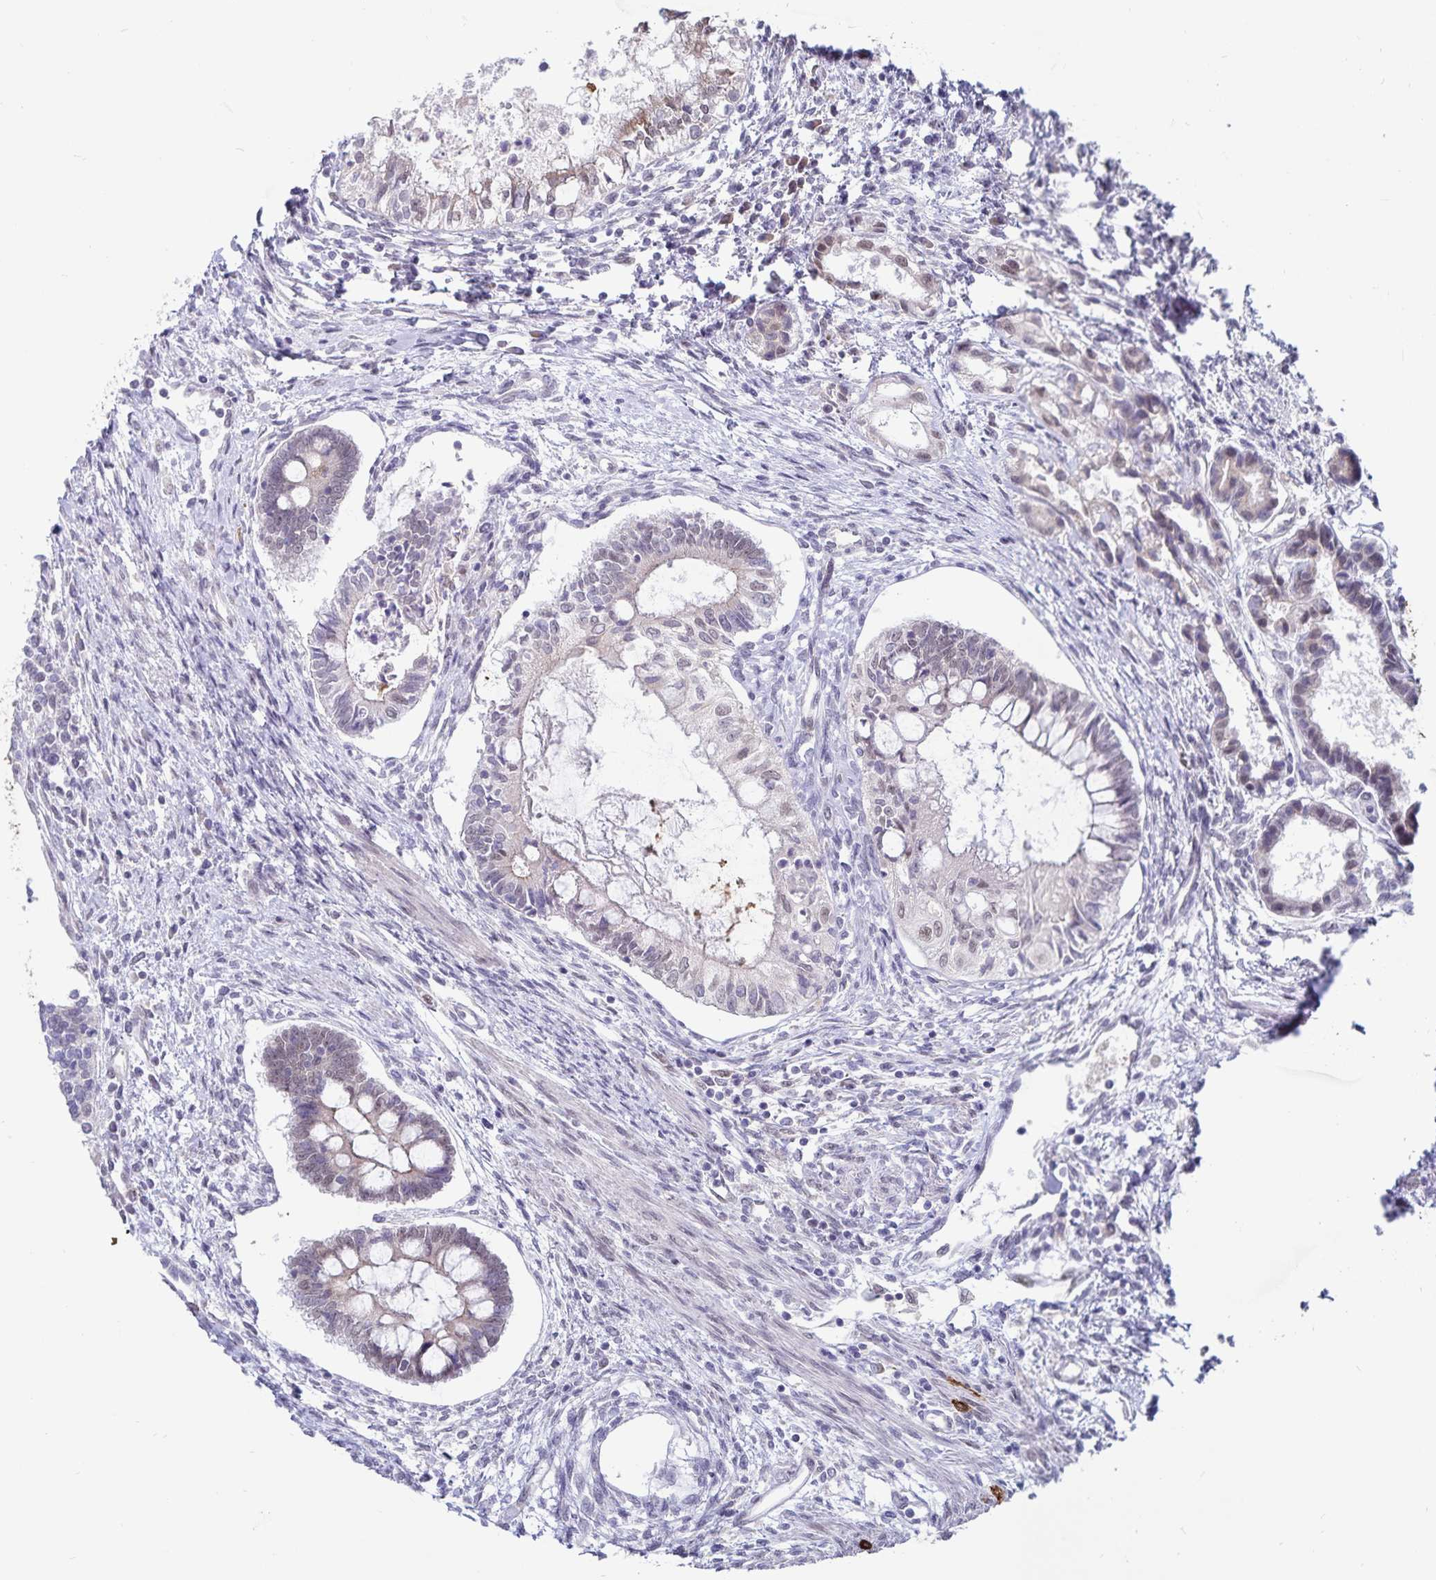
{"staining": {"intensity": "negative", "quantity": "none", "location": "none"}, "tissue": "testis cancer", "cell_type": "Tumor cells", "image_type": "cancer", "snomed": [{"axis": "morphology", "description": "Carcinoma, Embryonal, NOS"}, {"axis": "topography", "description": "Testis"}], "caption": "Tumor cells show no significant protein positivity in testis cancer.", "gene": "ATP2A2", "patient": {"sex": "male", "age": 37}}